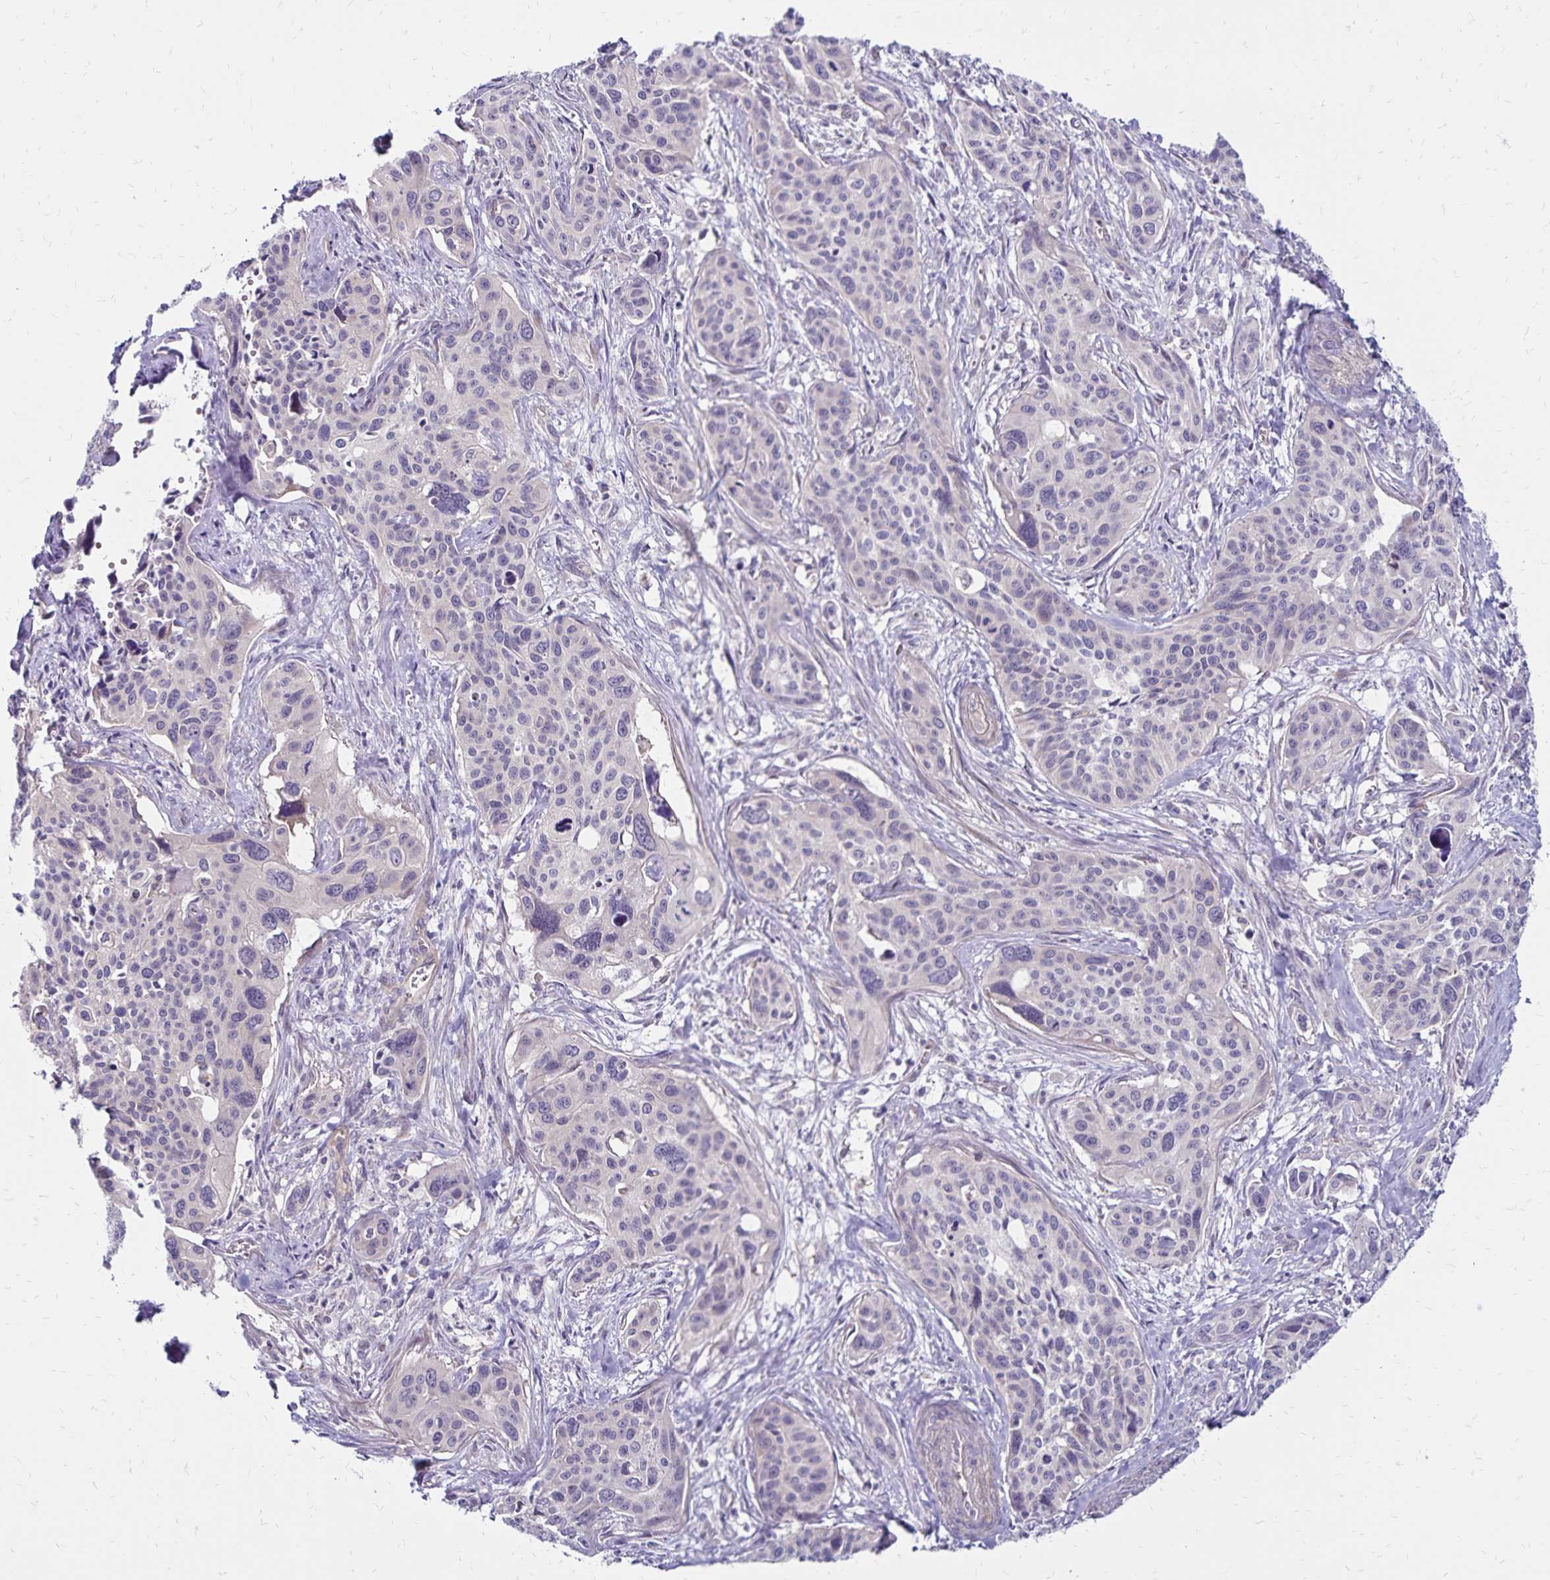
{"staining": {"intensity": "negative", "quantity": "none", "location": "none"}, "tissue": "cervical cancer", "cell_type": "Tumor cells", "image_type": "cancer", "snomed": [{"axis": "morphology", "description": "Squamous cell carcinoma, NOS"}, {"axis": "topography", "description": "Cervix"}], "caption": "Cervical squamous cell carcinoma was stained to show a protein in brown. There is no significant staining in tumor cells. (DAB immunohistochemistry visualized using brightfield microscopy, high magnification).", "gene": "FSD1", "patient": {"sex": "female", "age": 31}}